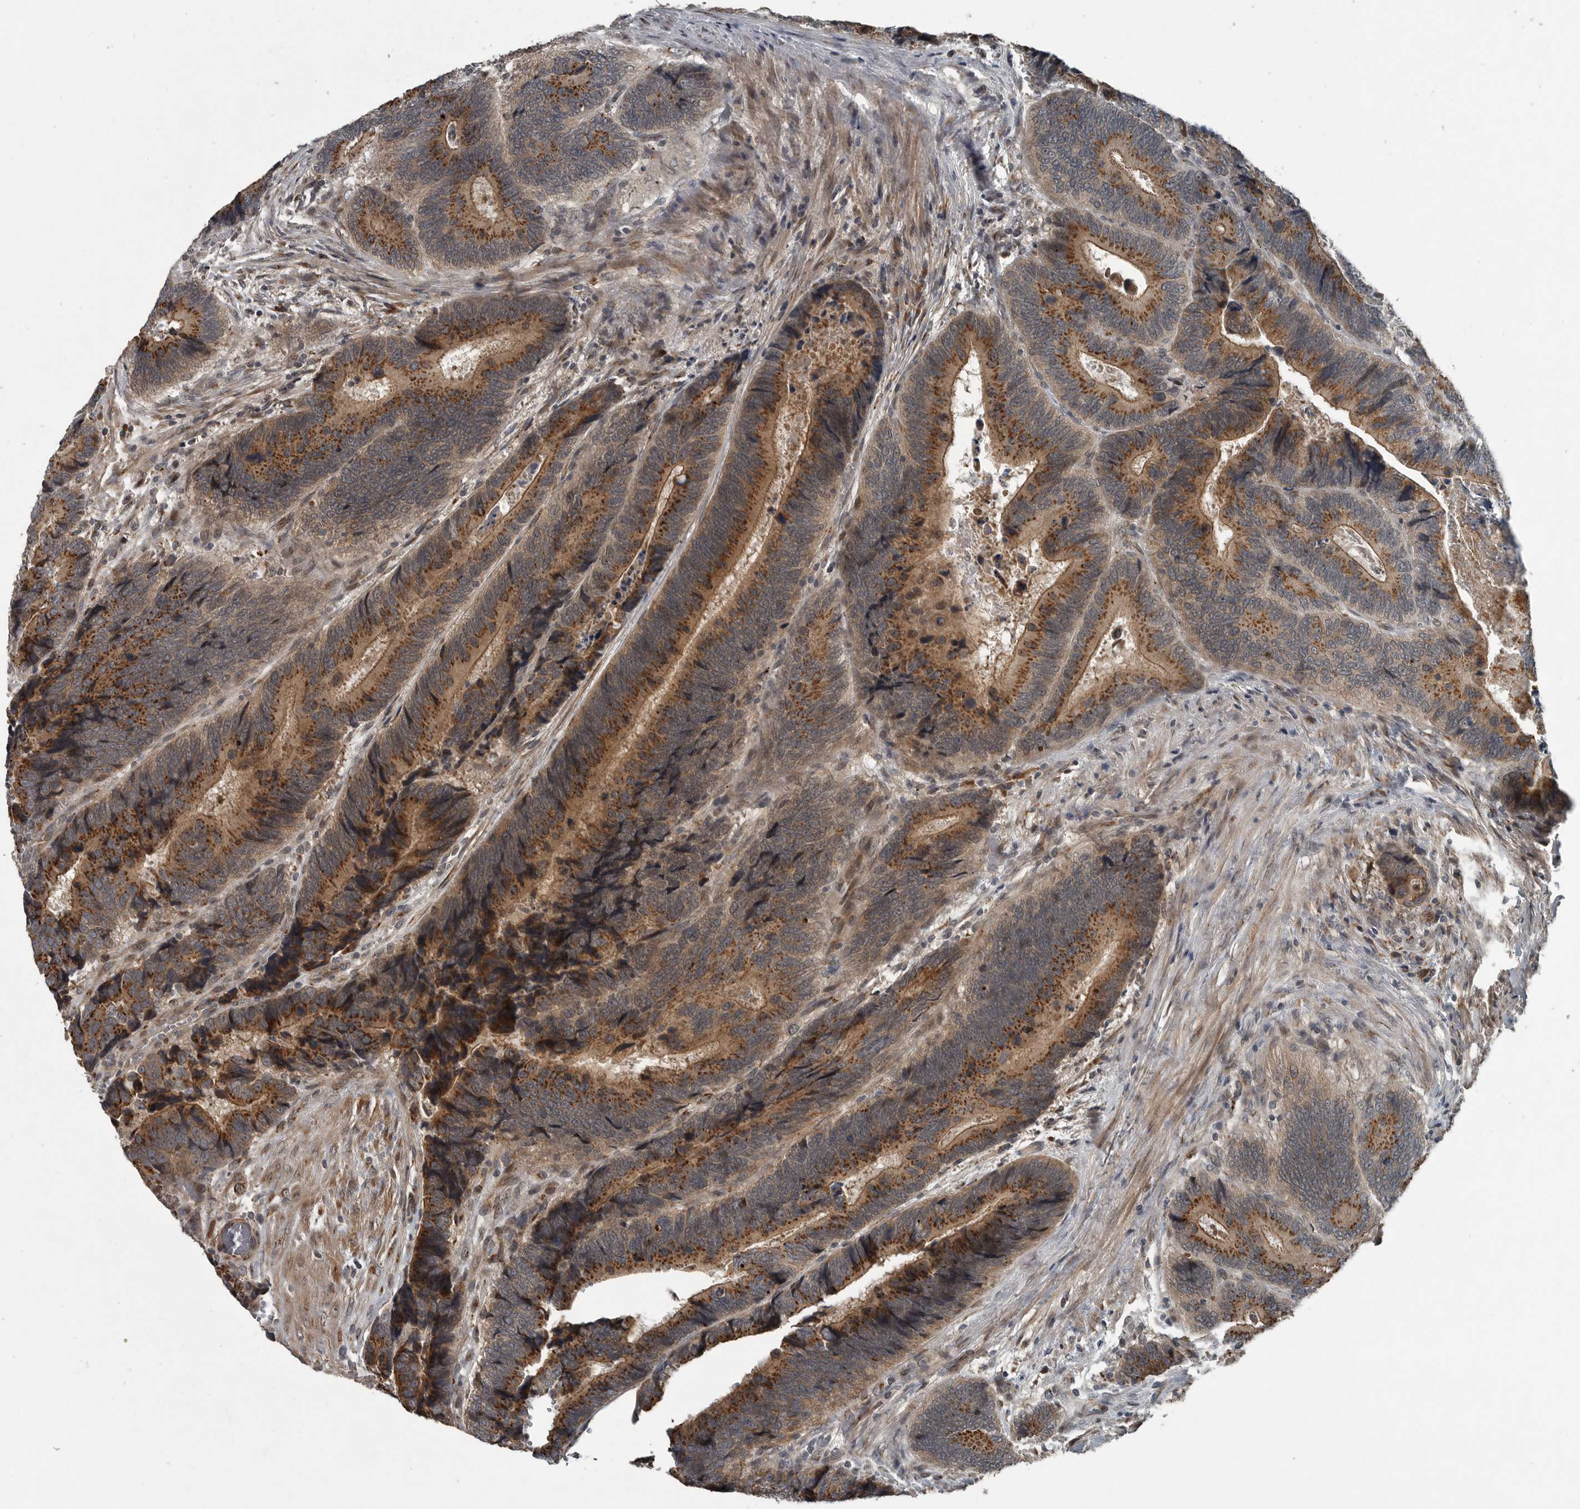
{"staining": {"intensity": "strong", "quantity": ">75%", "location": "cytoplasmic/membranous"}, "tissue": "colorectal cancer", "cell_type": "Tumor cells", "image_type": "cancer", "snomed": [{"axis": "morphology", "description": "Inflammation, NOS"}, {"axis": "morphology", "description": "Adenocarcinoma, NOS"}, {"axis": "topography", "description": "Colon"}], "caption": "An immunohistochemistry (IHC) image of tumor tissue is shown. Protein staining in brown highlights strong cytoplasmic/membranous positivity in colorectal cancer (adenocarcinoma) within tumor cells.", "gene": "ZNF345", "patient": {"sex": "male", "age": 72}}